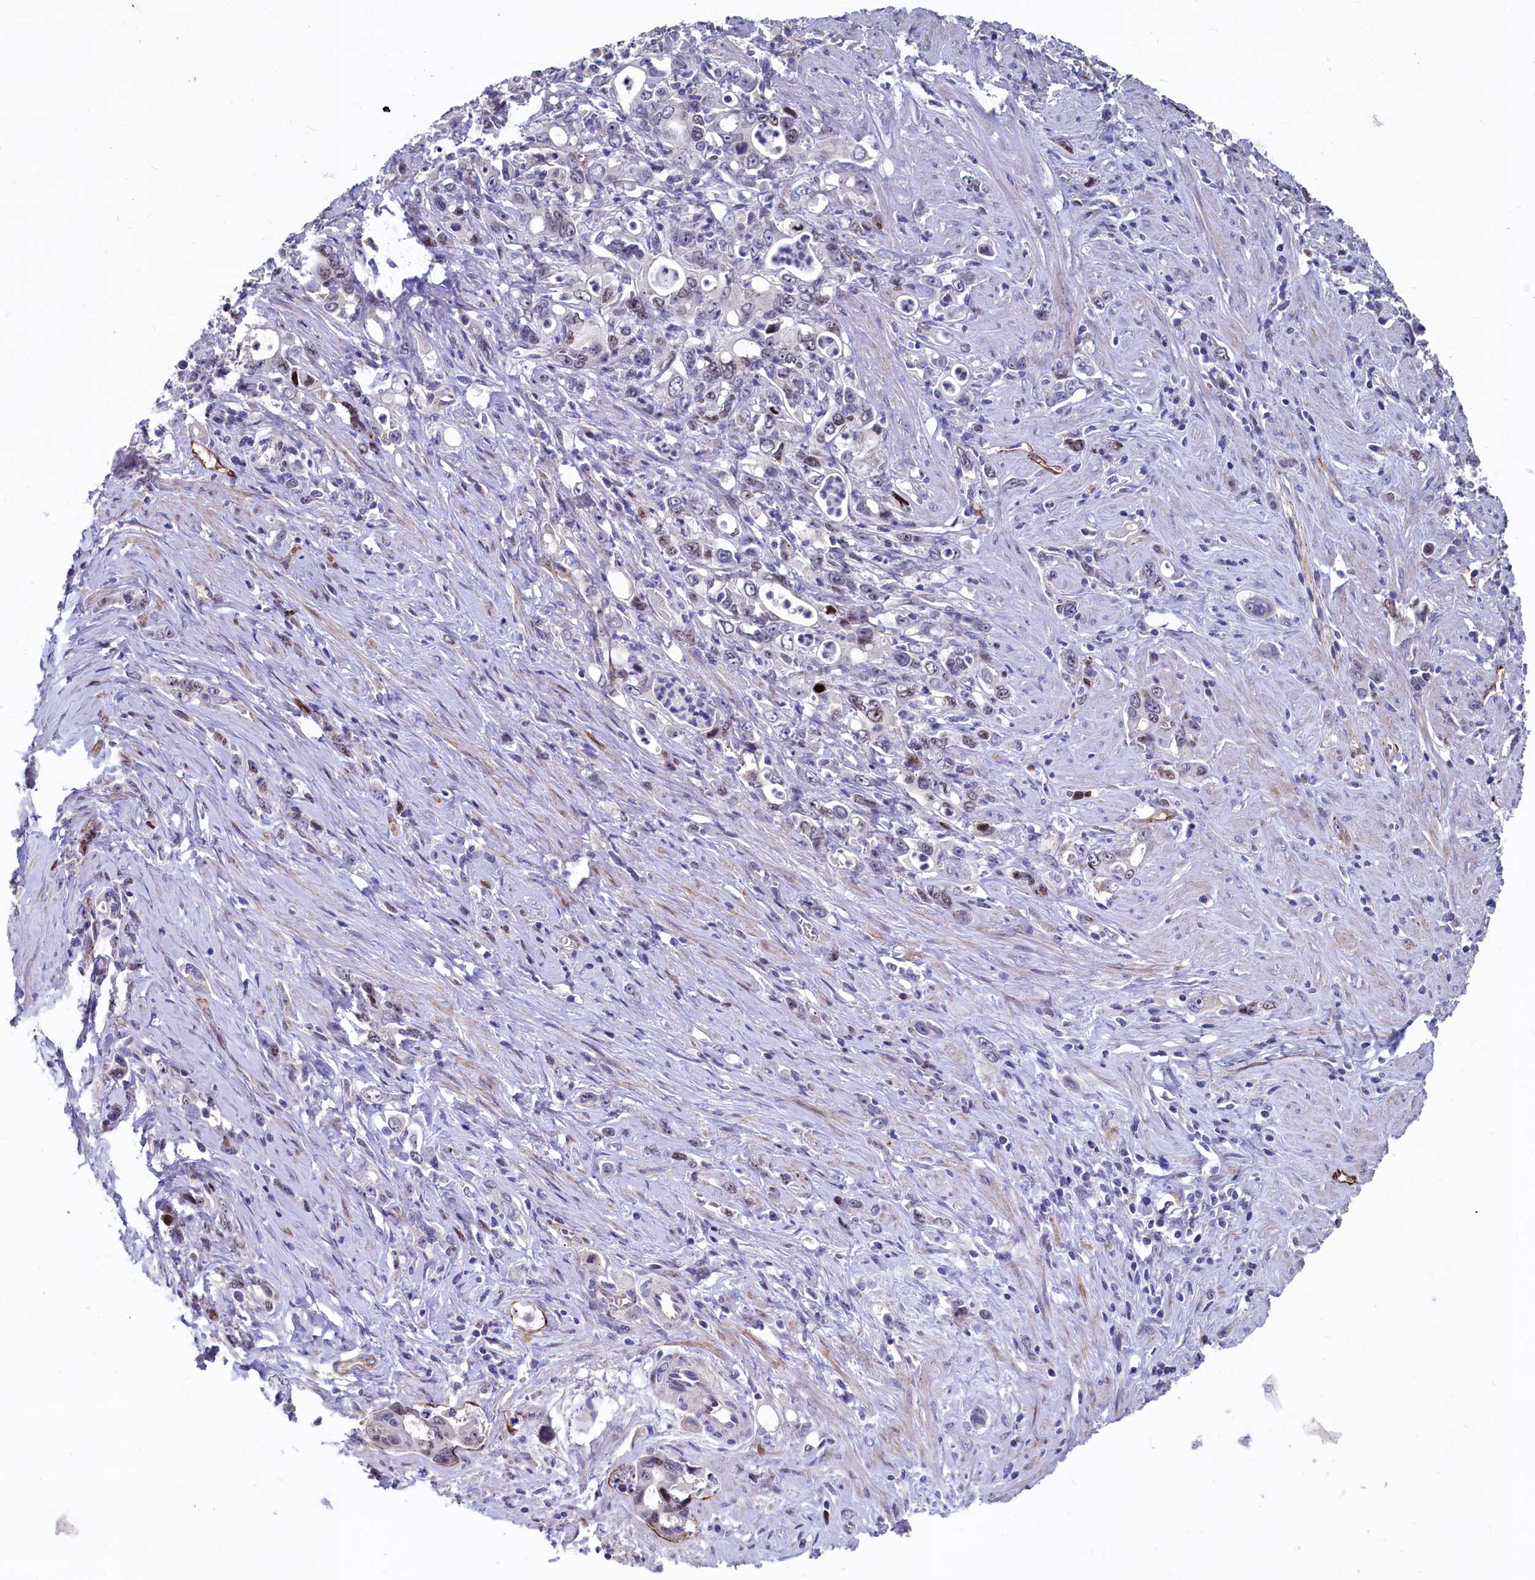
{"staining": {"intensity": "moderate", "quantity": "<25%", "location": "nuclear"}, "tissue": "stomach cancer", "cell_type": "Tumor cells", "image_type": "cancer", "snomed": [{"axis": "morphology", "description": "Adenocarcinoma, NOS"}, {"axis": "topography", "description": "Stomach, lower"}], "caption": "Tumor cells demonstrate low levels of moderate nuclear staining in about <25% of cells in human stomach adenocarcinoma.", "gene": "ASXL3", "patient": {"sex": "female", "age": 43}}